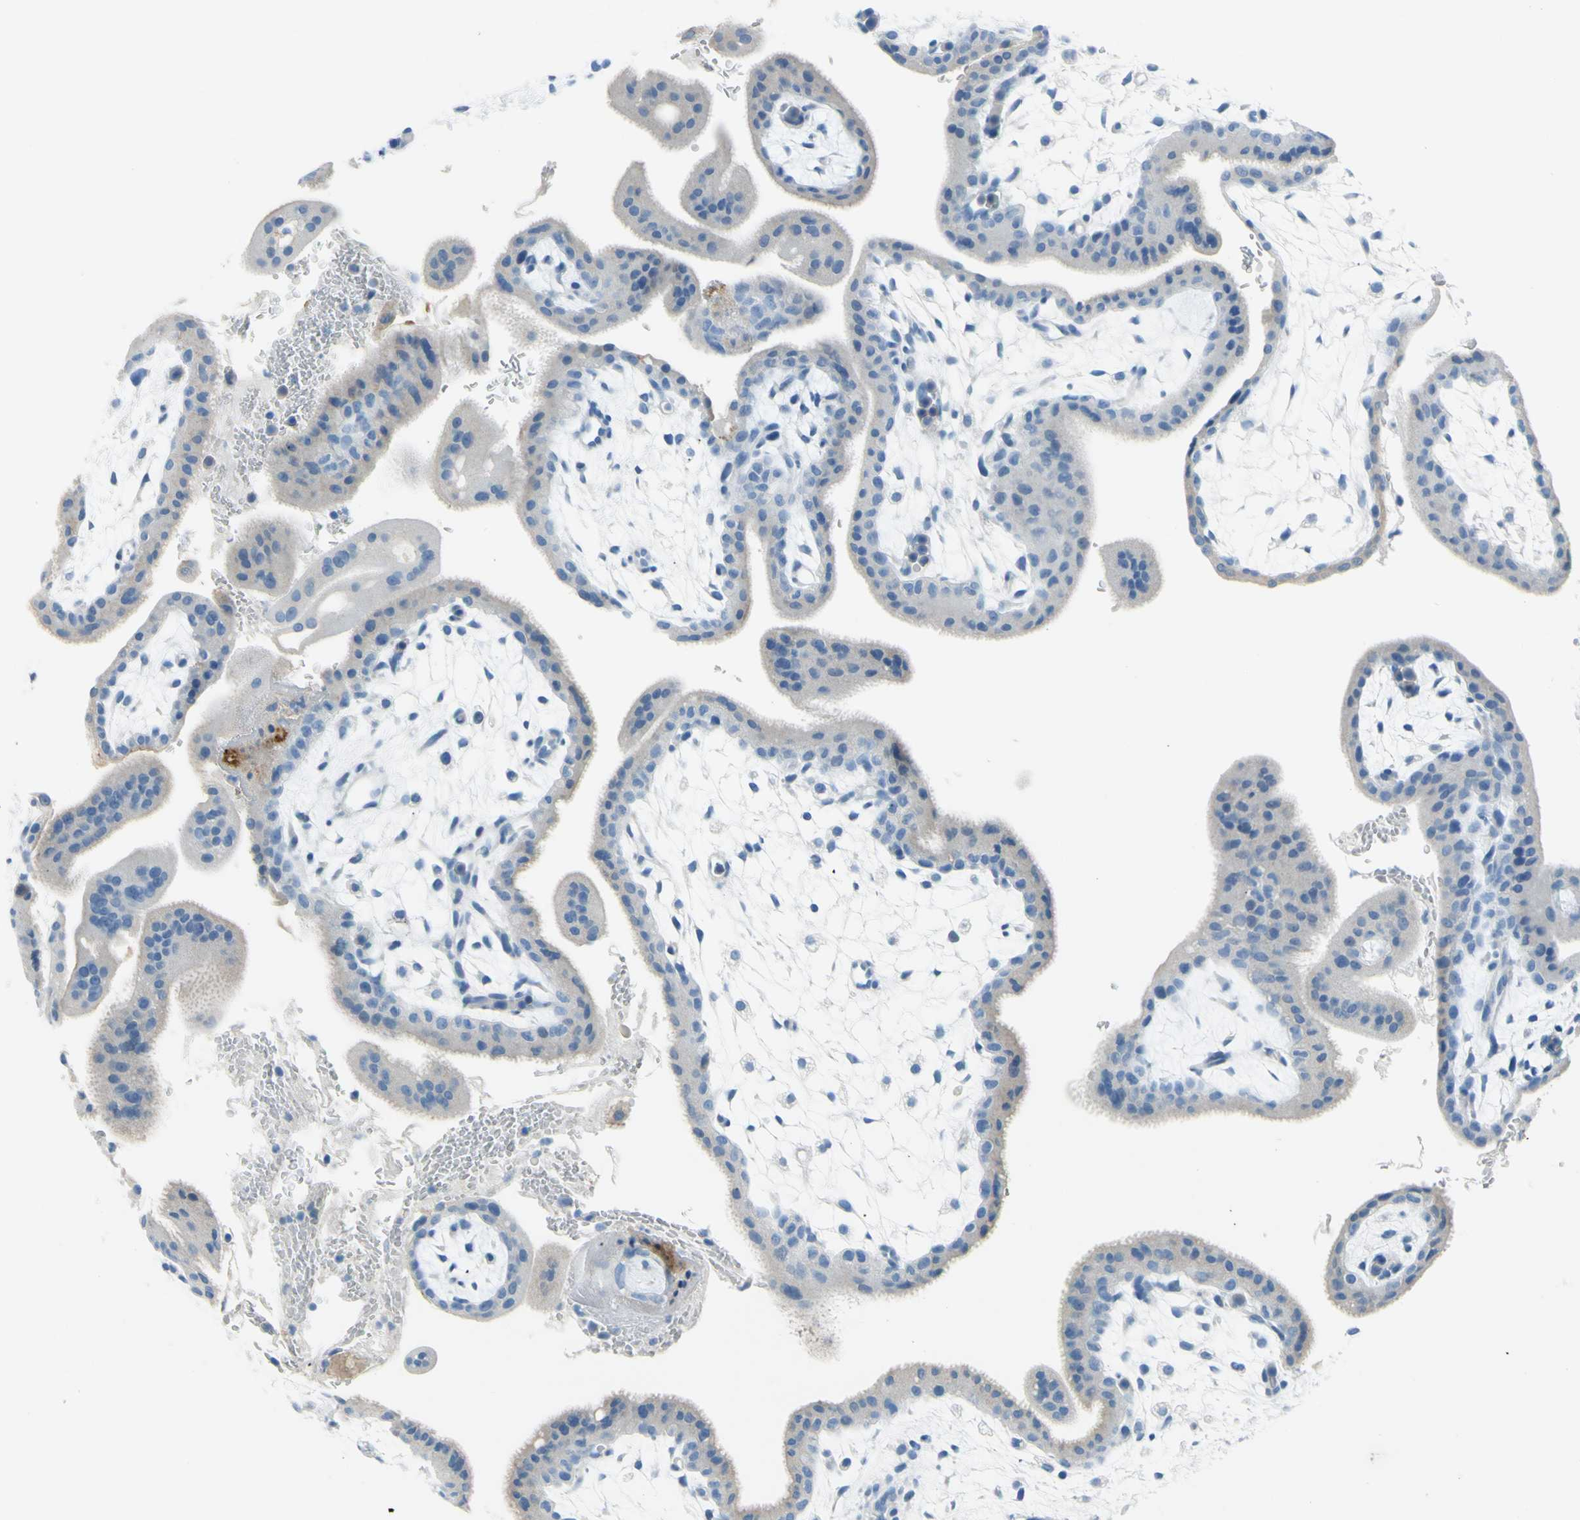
{"staining": {"intensity": "negative", "quantity": "none", "location": "none"}, "tissue": "placenta", "cell_type": "Decidual cells", "image_type": "normal", "snomed": [{"axis": "morphology", "description": "Normal tissue, NOS"}, {"axis": "topography", "description": "Placenta"}], "caption": "Immunohistochemical staining of normal placenta exhibits no significant staining in decidual cells.", "gene": "DCT", "patient": {"sex": "female", "age": 35}}